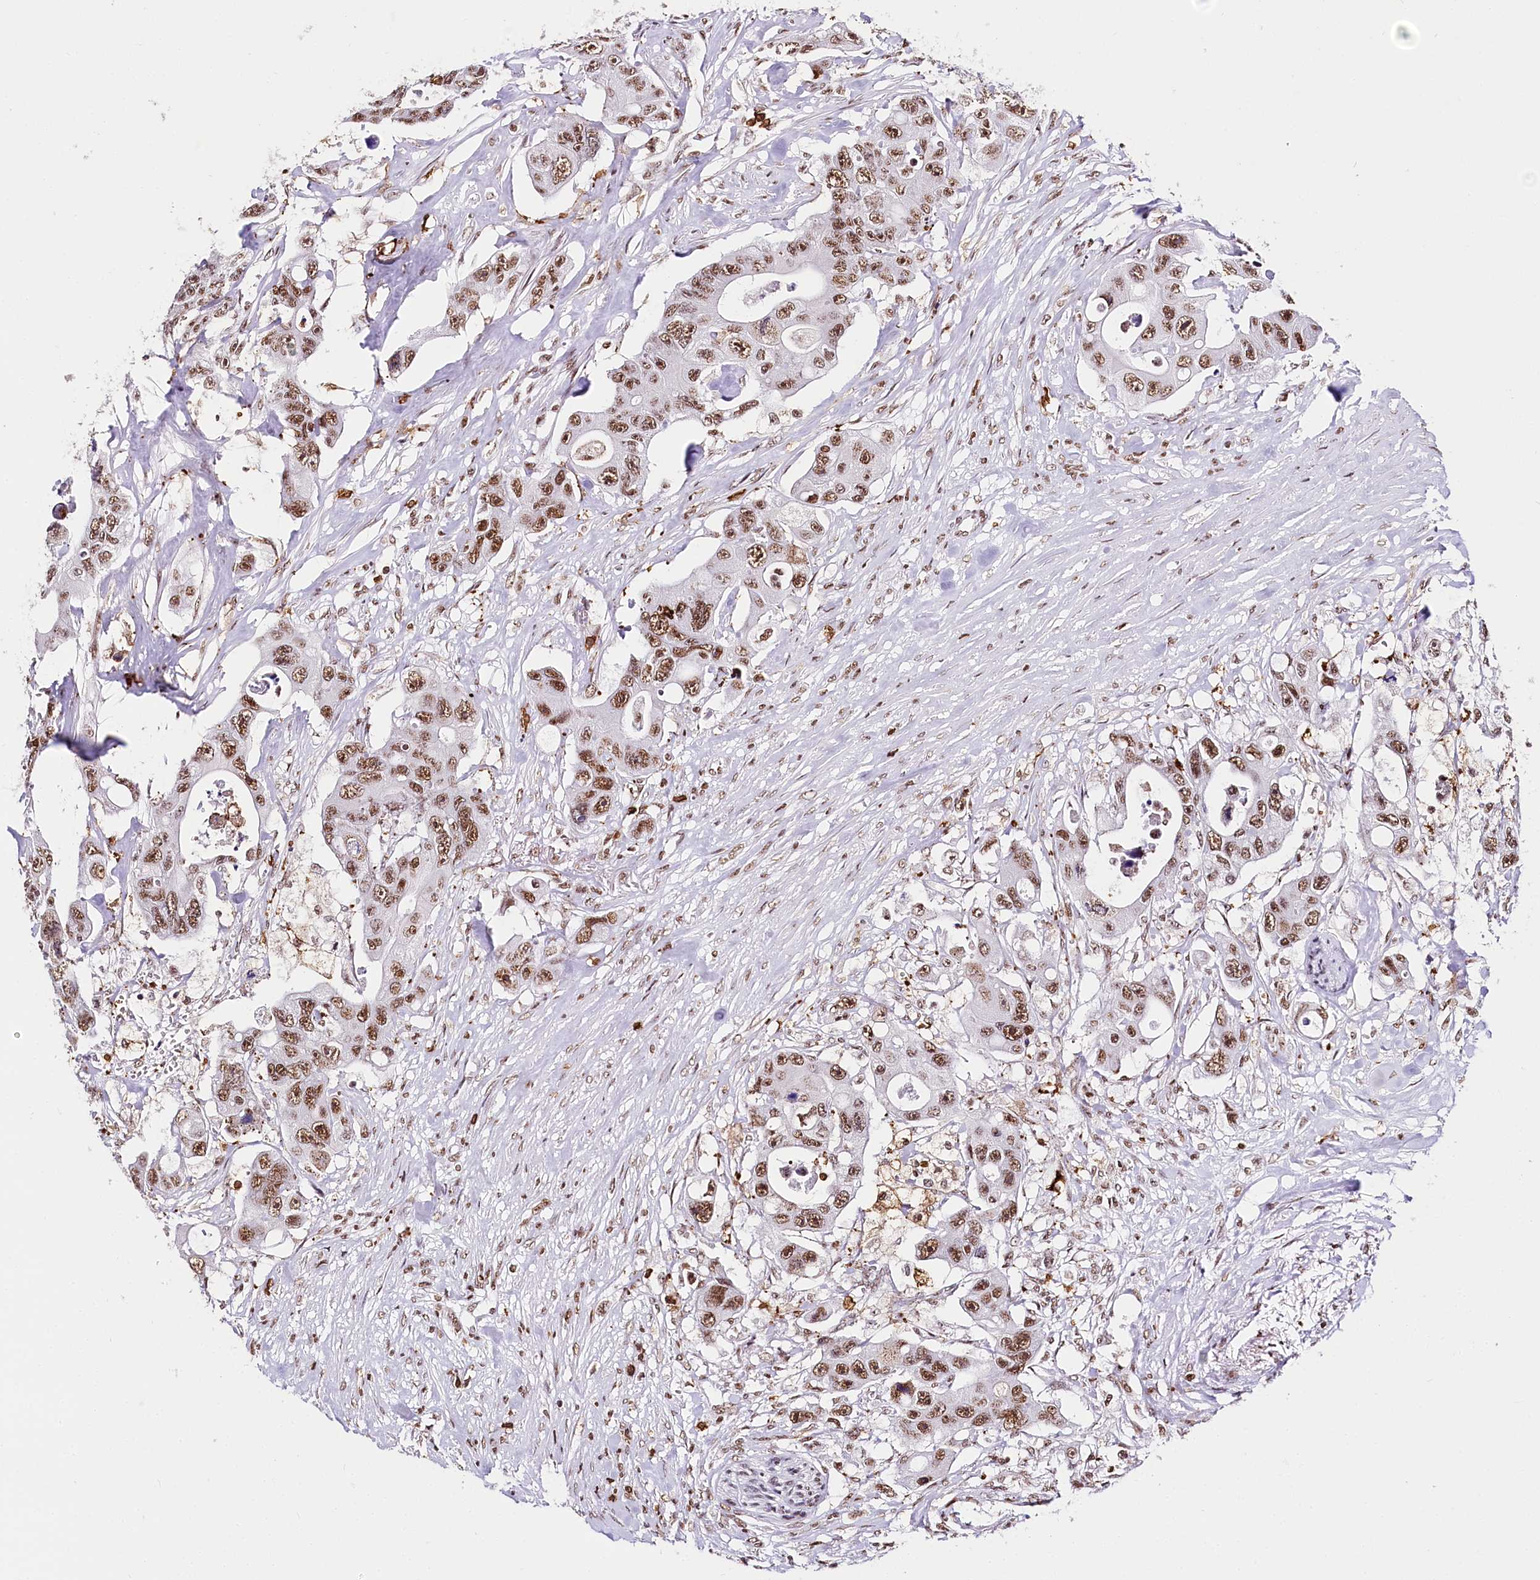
{"staining": {"intensity": "moderate", "quantity": ">75%", "location": "nuclear"}, "tissue": "colorectal cancer", "cell_type": "Tumor cells", "image_type": "cancer", "snomed": [{"axis": "morphology", "description": "Adenocarcinoma, NOS"}, {"axis": "topography", "description": "Colon"}], "caption": "A high-resolution photomicrograph shows immunohistochemistry (IHC) staining of colorectal cancer (adenocarcinoma), which reveals moderate nuclear positivity in approximately >75% of tumor cells.", "gene": "BARD1", "patient": {"sex": "female", "age": 46}}